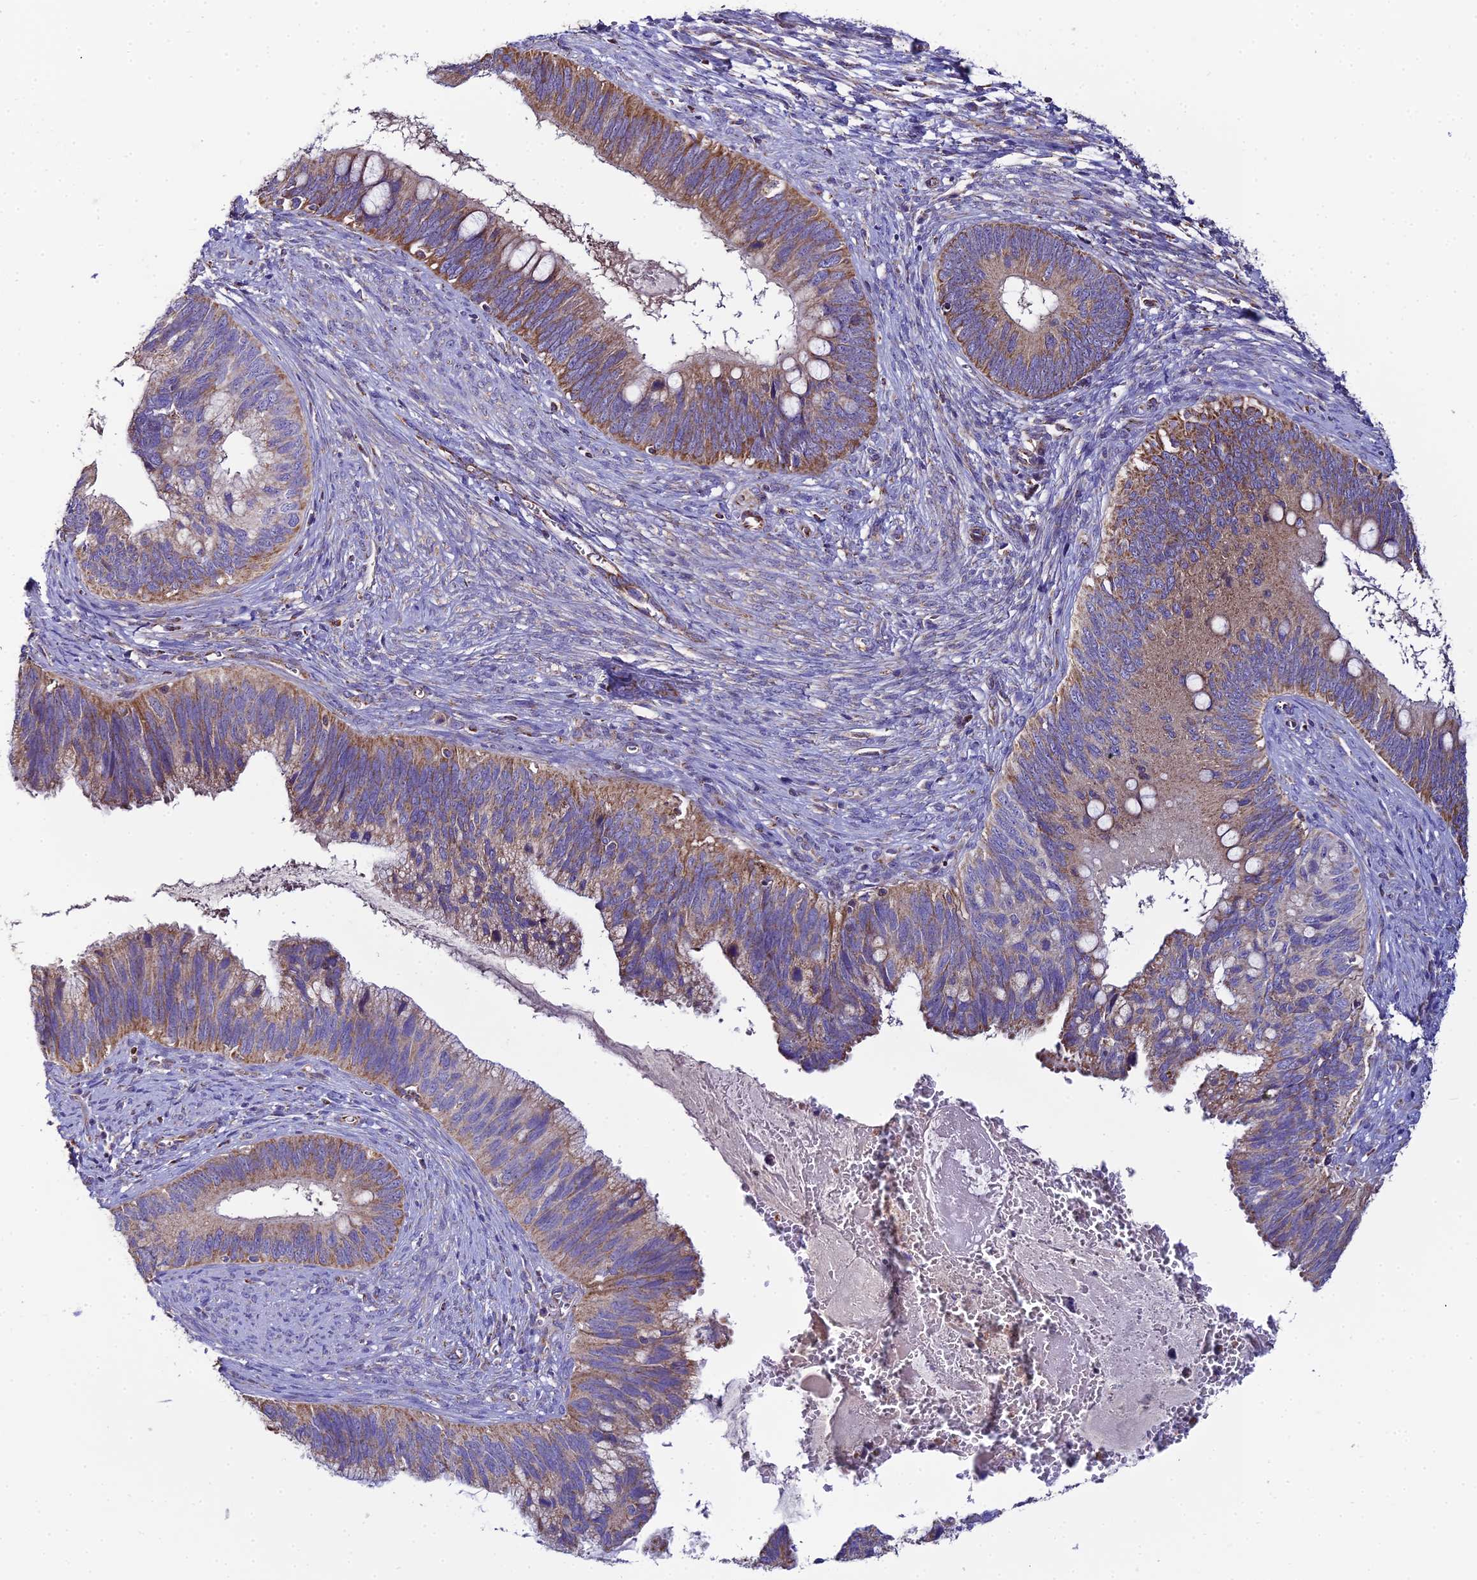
{"staining": {"intensity": "moderate", "quantity": "25%-75%", "location": "cytoplasmic/membranous"}, "tissue": "cervical cancer", "cell_type": "Tumor cells", "image_type": "cancer", "snomed": [{"axis": "morphology", "description": "Adenocarcinoma, NOS"}, {"axis": "topography", "description": "Cervix"}], "caption": "A photomicrograph of human cervical cancer stained for a protein exhibits moderate cytoplasmic/membranous brown staining in tumor cells. Nuclei are stained in blue.", "gene": "NIPSNAP3A", "patient": {"sex": "female", "age": 42}}